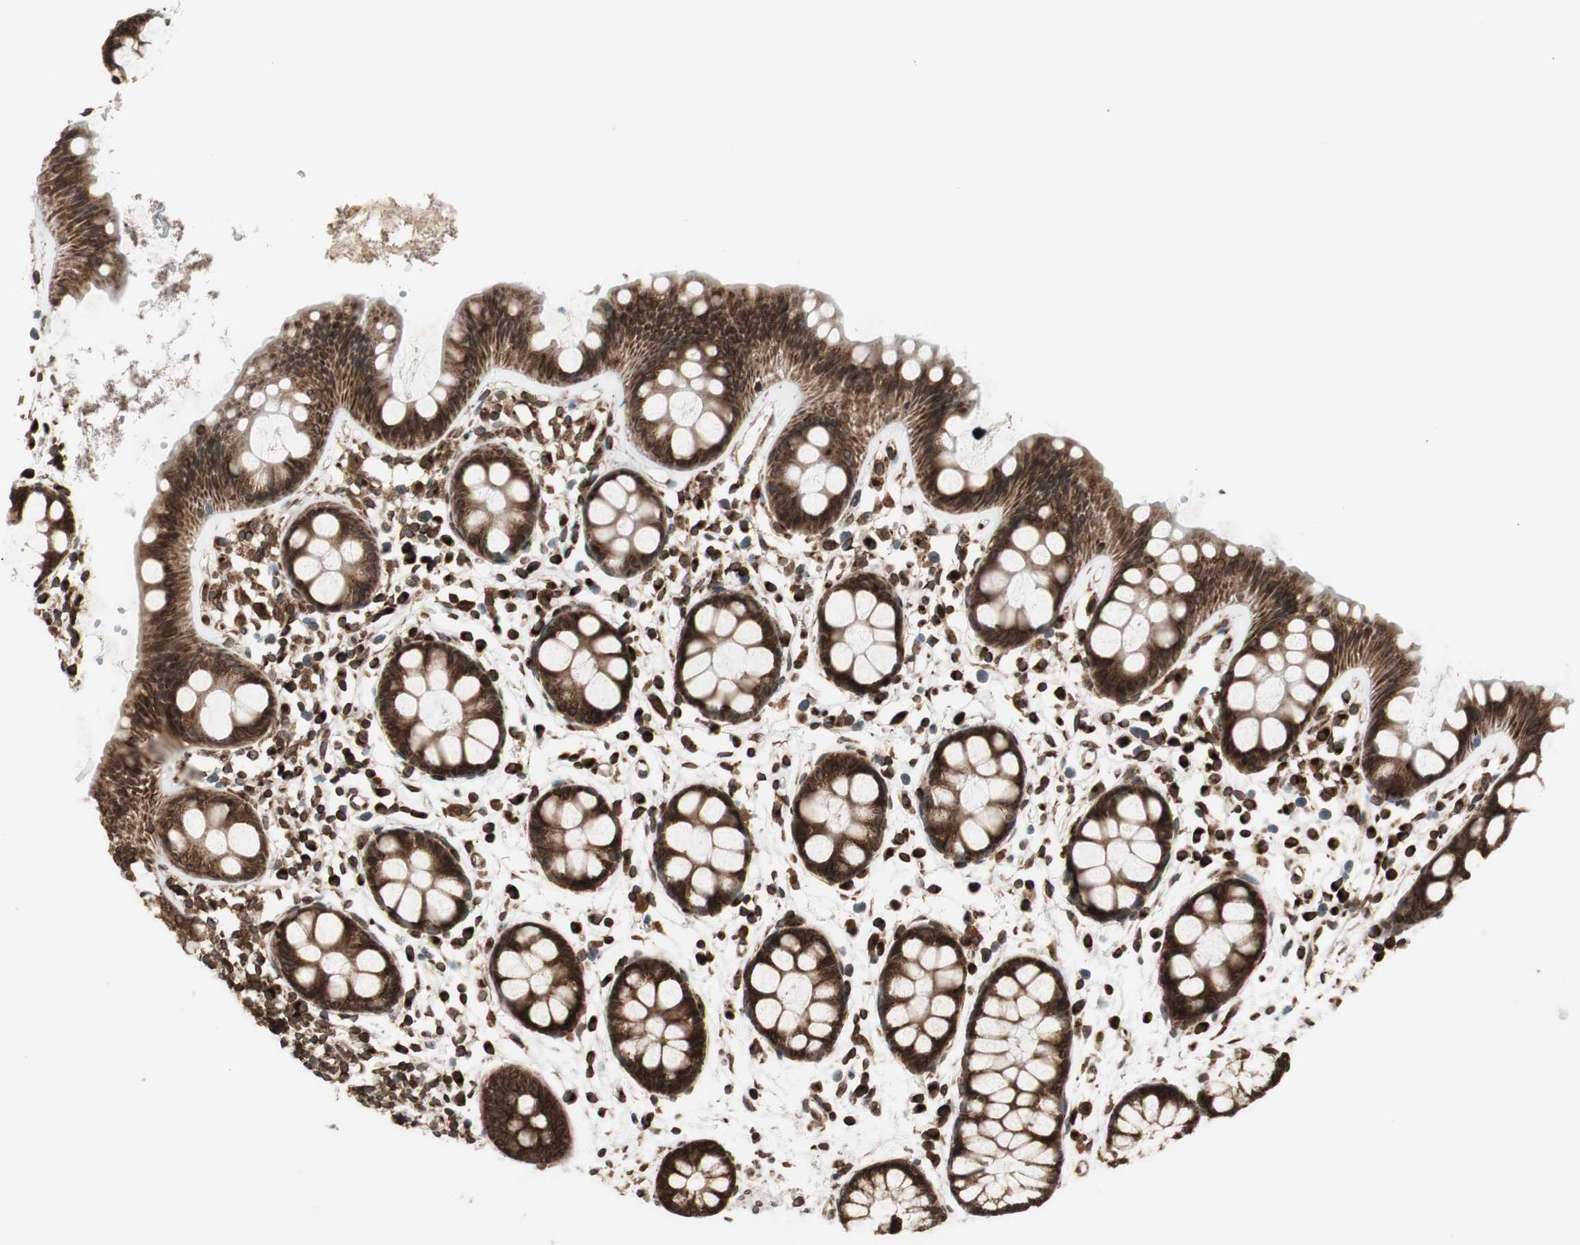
{"staining": {"intensity": "strong", "quantity": ">75%", "location": "cytoplasmic/membranous,nuclear"}, "tissue": "rectum", "cell_type": "Glandular cells", "image_type": "normal", "snomed": [{"axis": "morphology", "description": "Normal tissue, NOS"}, {"axis": "topography", "description": "Rectum"}], "caption": "This photomicrograph shows benign rectum stained with immunohistochemistry (IHC) to label a protein in brown. The cytoplasmic/membranous,nuclear of glandular cells show strong positivity for the protein. Nuclei are counter-stained blue.", "gene": "NUP62", "patient": {"sex": "female", "age": 66}}